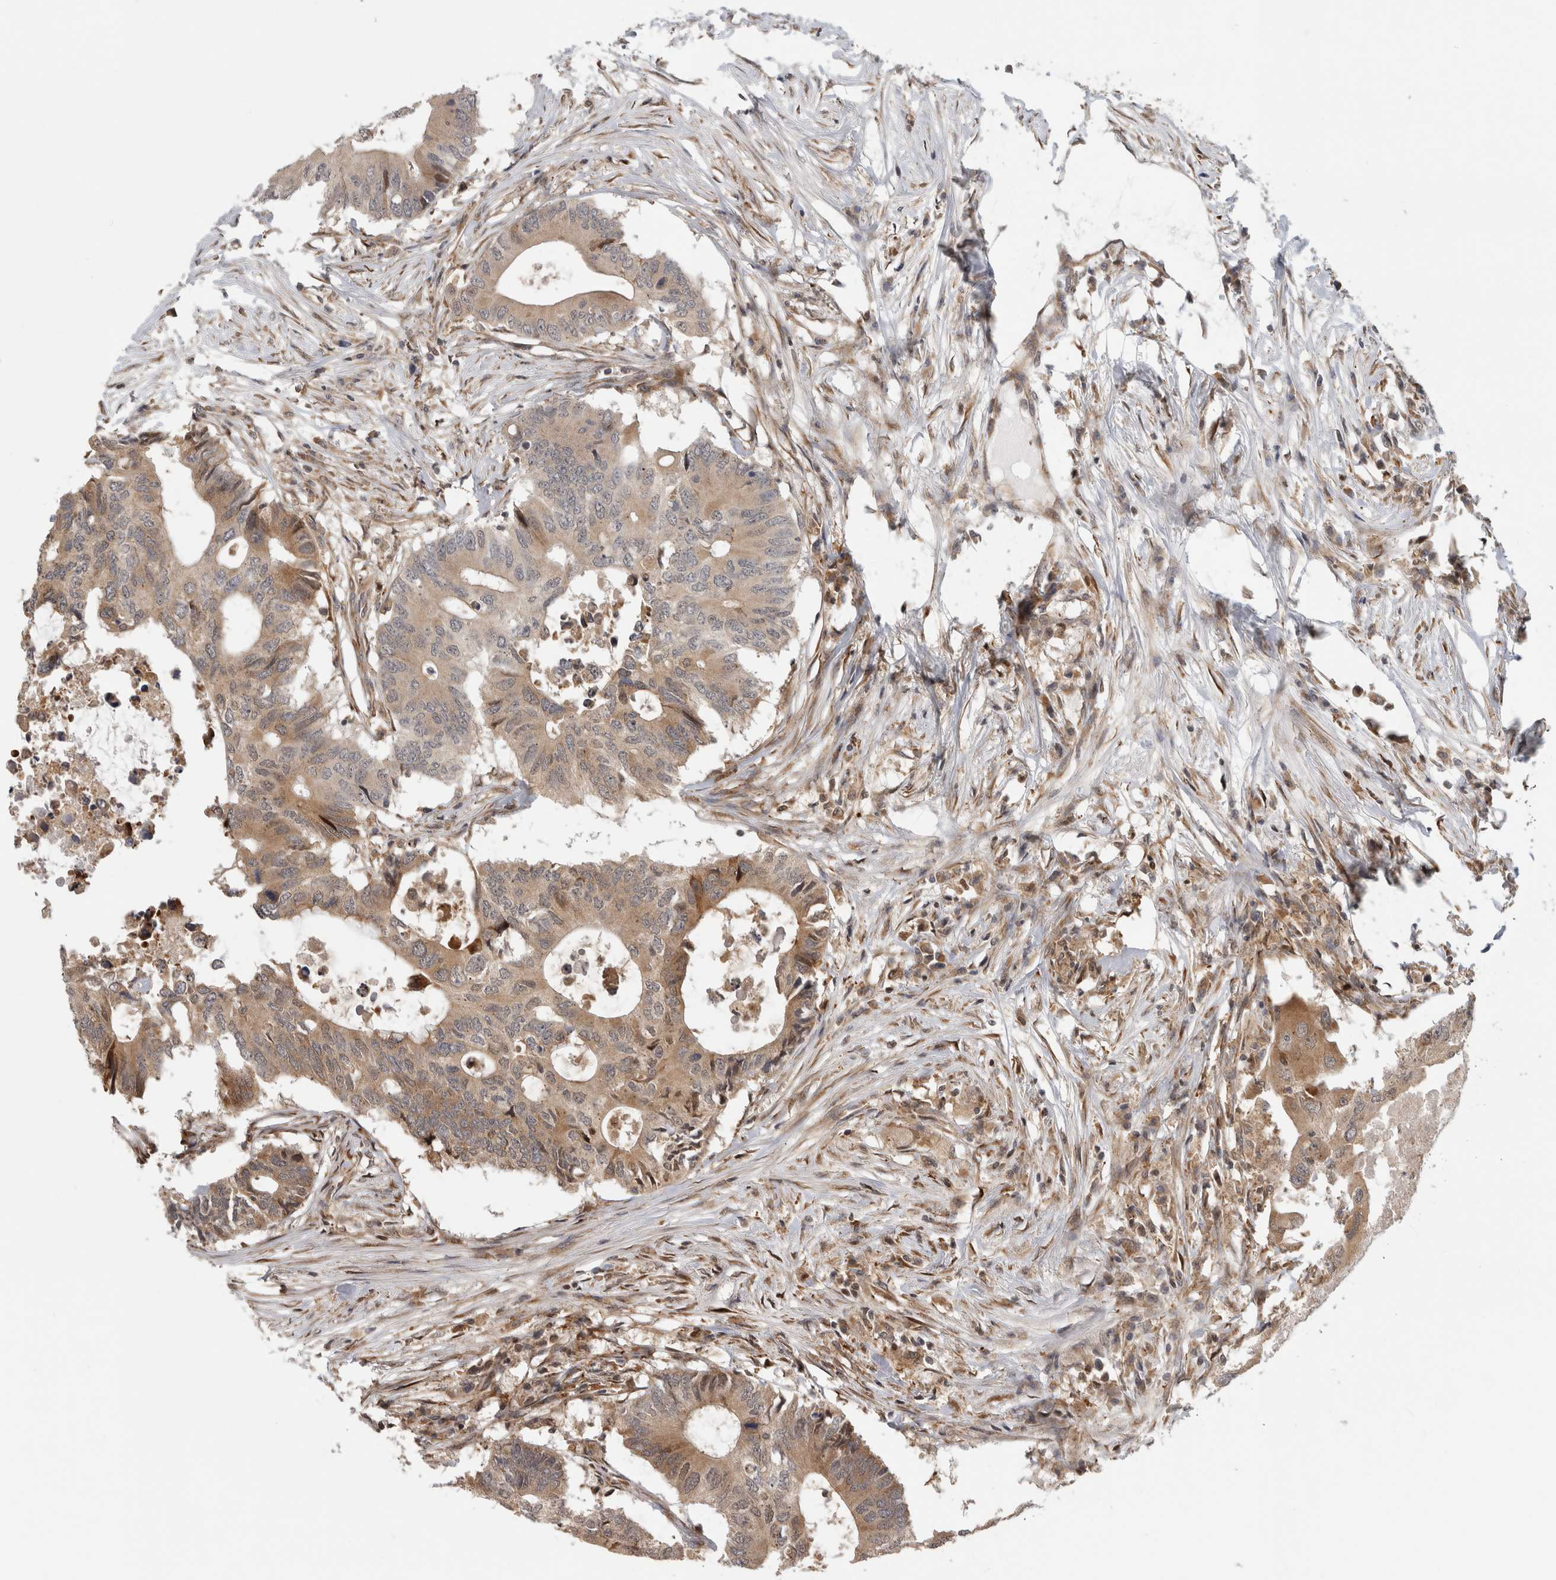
{"staining": {"intensity": "moderate", "quantity": ">75%", "location": "cytoplasmic/membranous"}, "tissue": "colorectal cancer", "cell_type": "Tumor cells", "image_type": "cancer", "snomed": [{"axis": "morphology", "description": "Adenocarcinoma, NOS"}, {"axis": "topography", "description": "Colon"}], "caption": "The histopathology image displays immunohistochemical staining of adenocarcinoma (colorectal). There is moderate cytoplasmic/membranous staining is identified in about >75% of tumor cells.", "gene": "PARP6", "patient": {"sex": "male", "age": 71}}